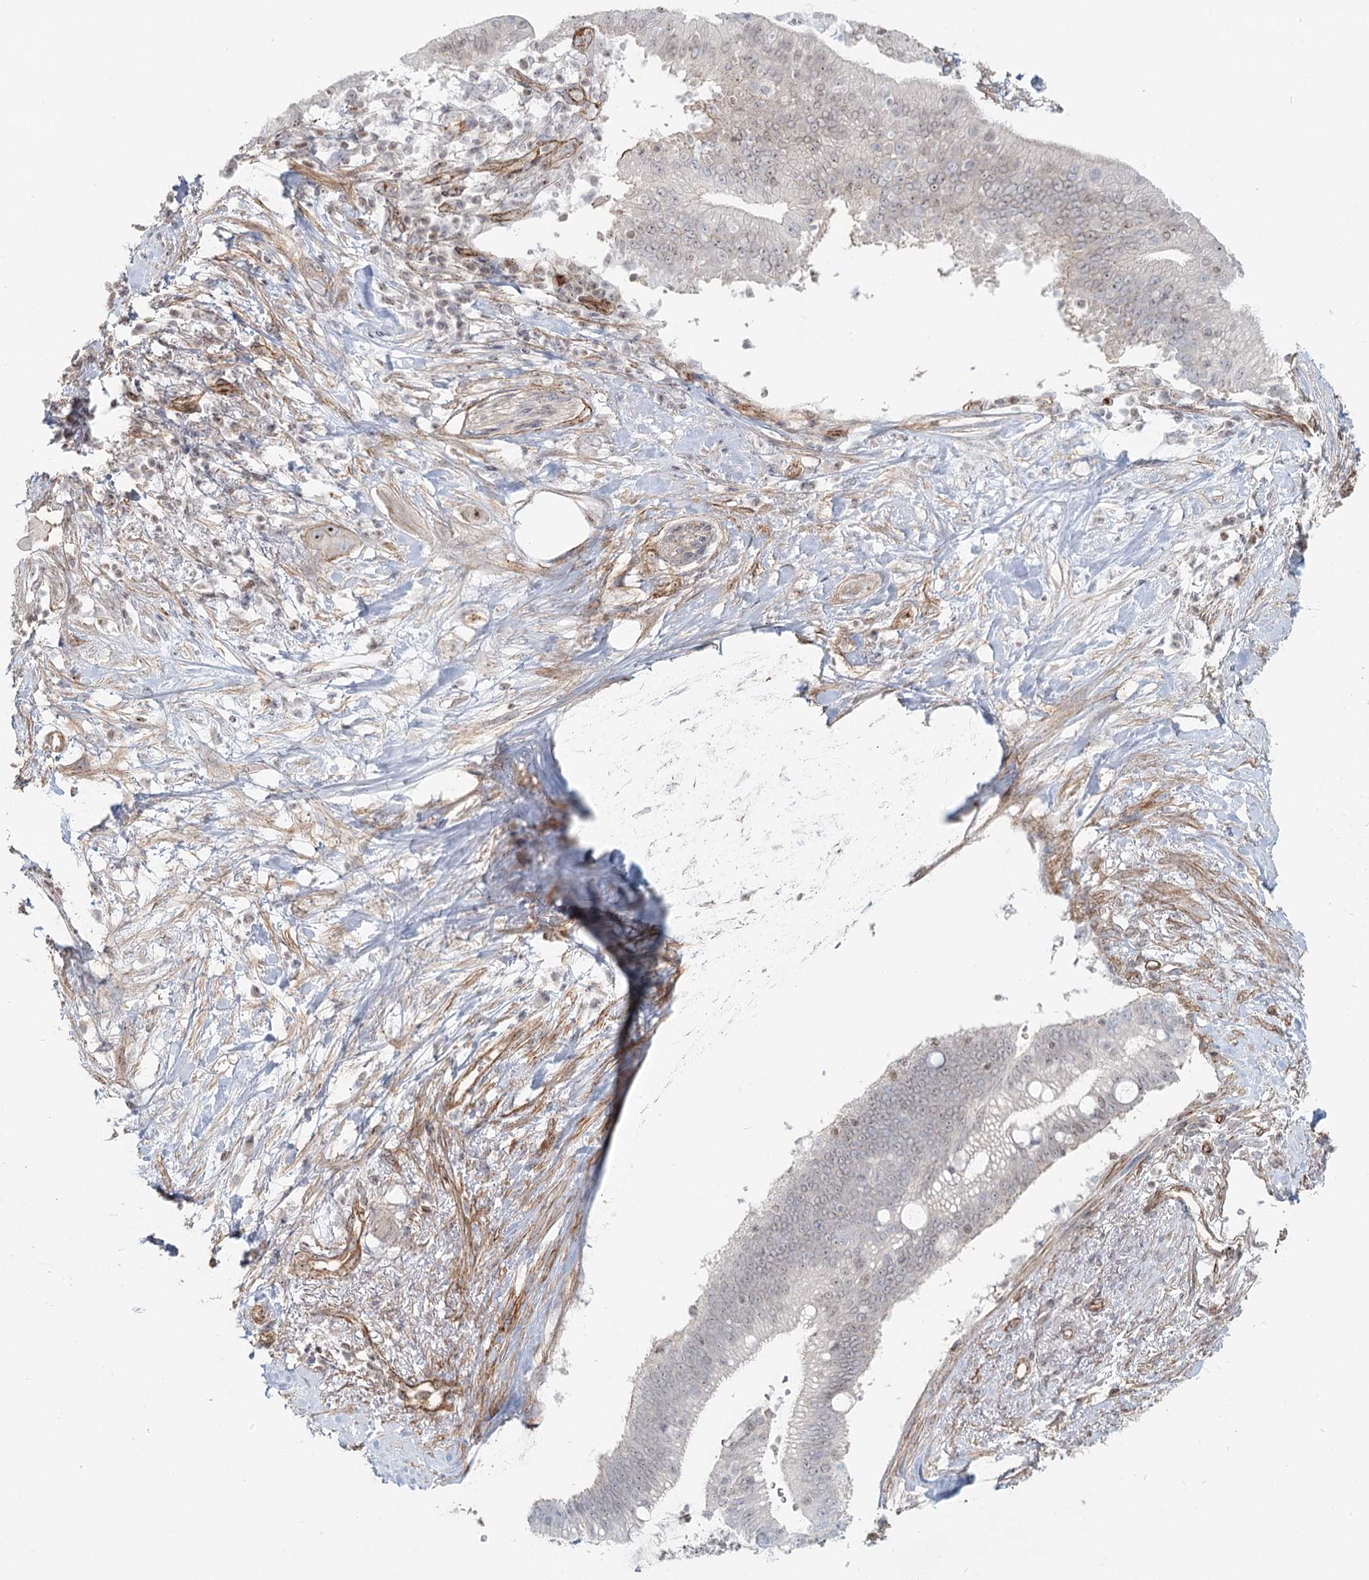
{"staining": {"intensity": "weak", "quantity": "<25%", "location": "nuclear"}, "tissue": "pancreatic cancer", "cell_type": "Tumor cells", "image_type": "cancer", "snomed": [{"axis": "morphology", "description": "Adenocarcinoma, NOS"}, {"axis": "topography", "description": "Pancreas"}], "caption": "IHC of pancreatic cancer (adenocarcinoma) demonstrates no expression in tumor cells.", "gene": "ZFYVE28", "patient": {"sex": "male", "age": 68}}